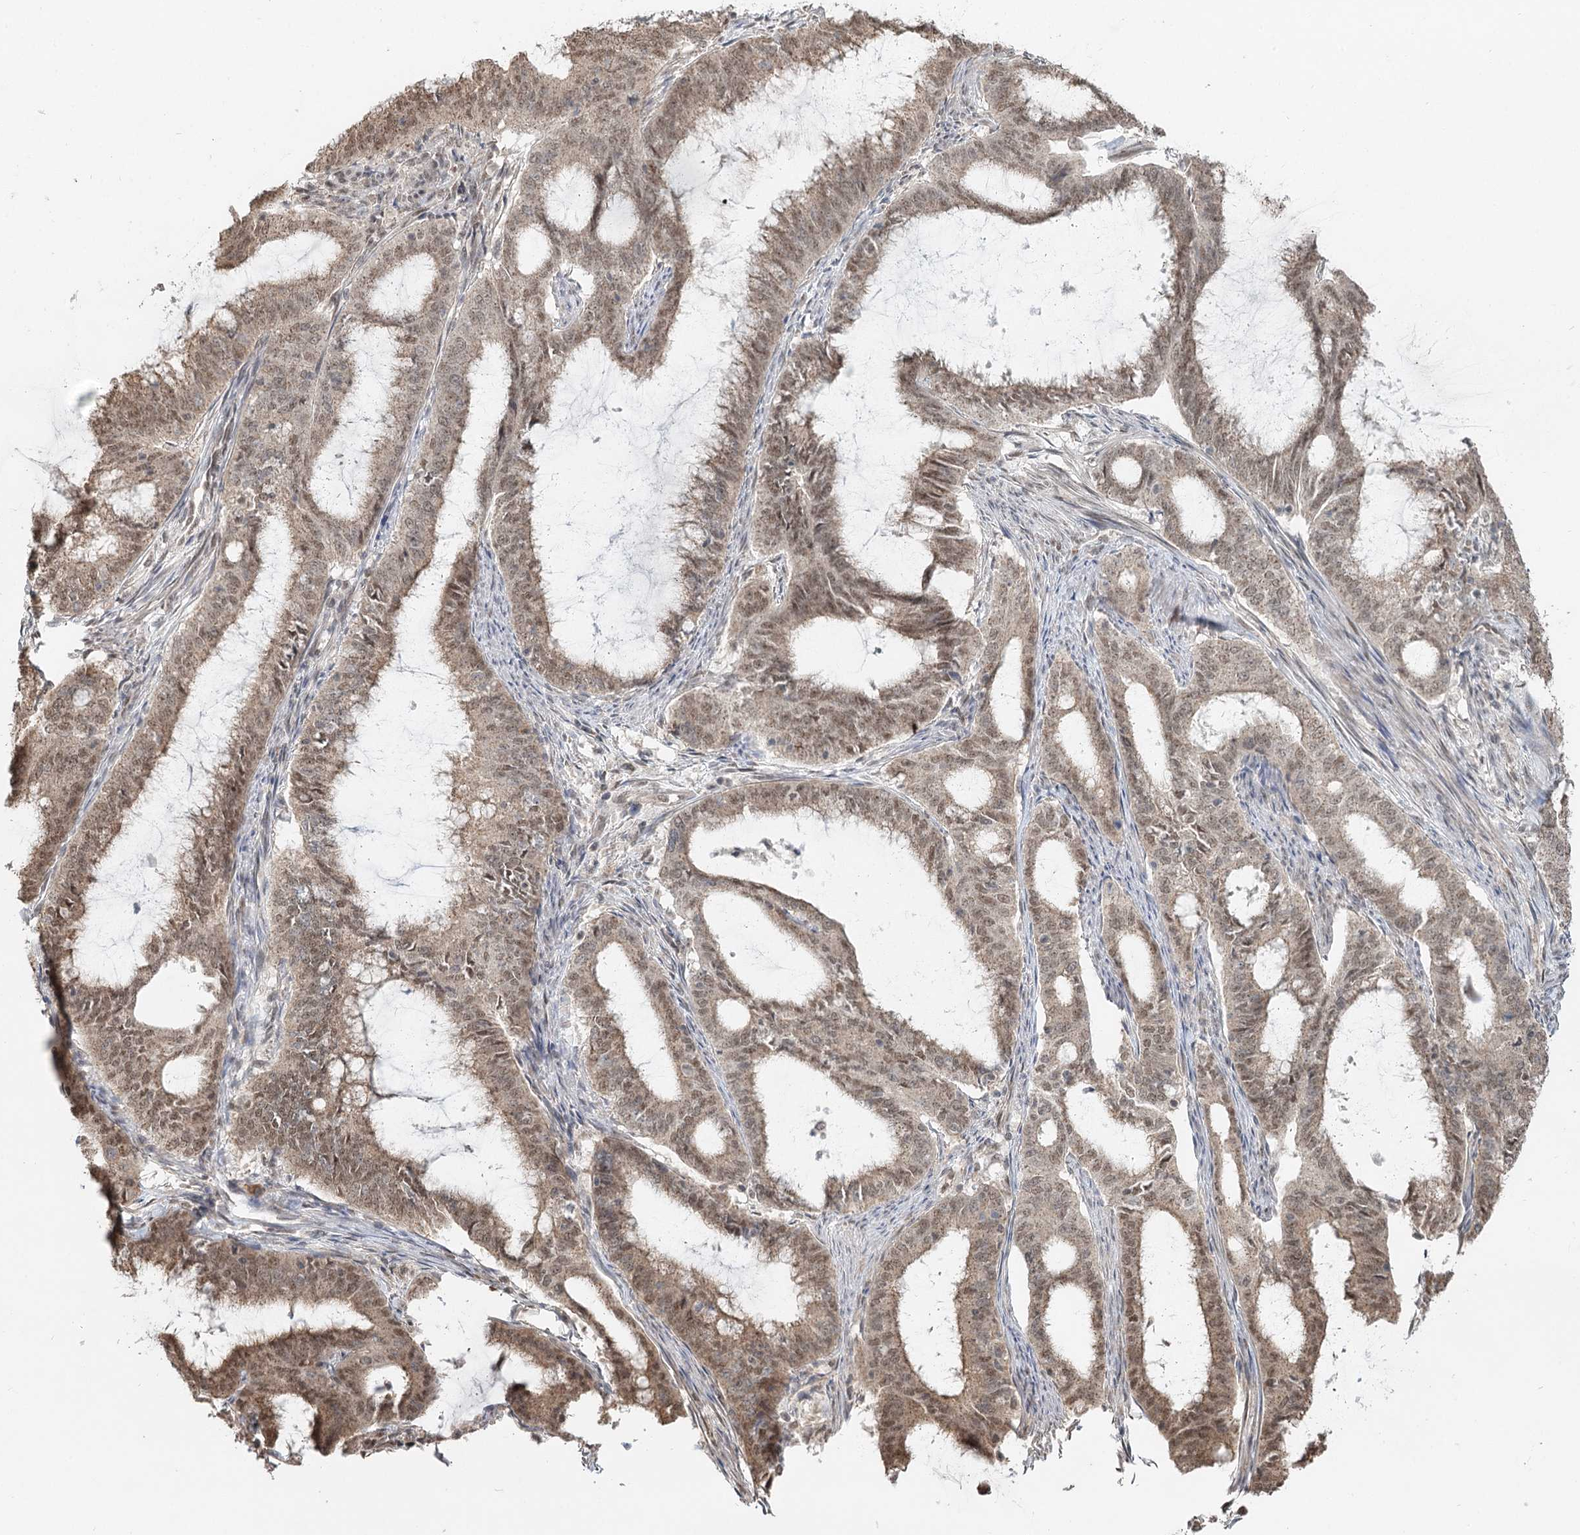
{"staining": {"intensity": "moderate", "quantity": ">75%", "location": "nuclear"}, "tissue": "endometrial cancer", "cell_type": "Tumor cells", "image_type": "cancer", "snomed": [{"axis": "morphology", "description": "Adenocarcinoma, NOS"}, {"axis": "topography", "description": "Endometrium"}], "caption": "High-power microscopy captured an immunohistochemistry photomicrograph of endometrial adenocarcinoma, revealing moderate nuclear positivity in approximately >75% of tumor cells.", "gene": "GPALPP1", "patient": {"sex": "female", "age": 51}}